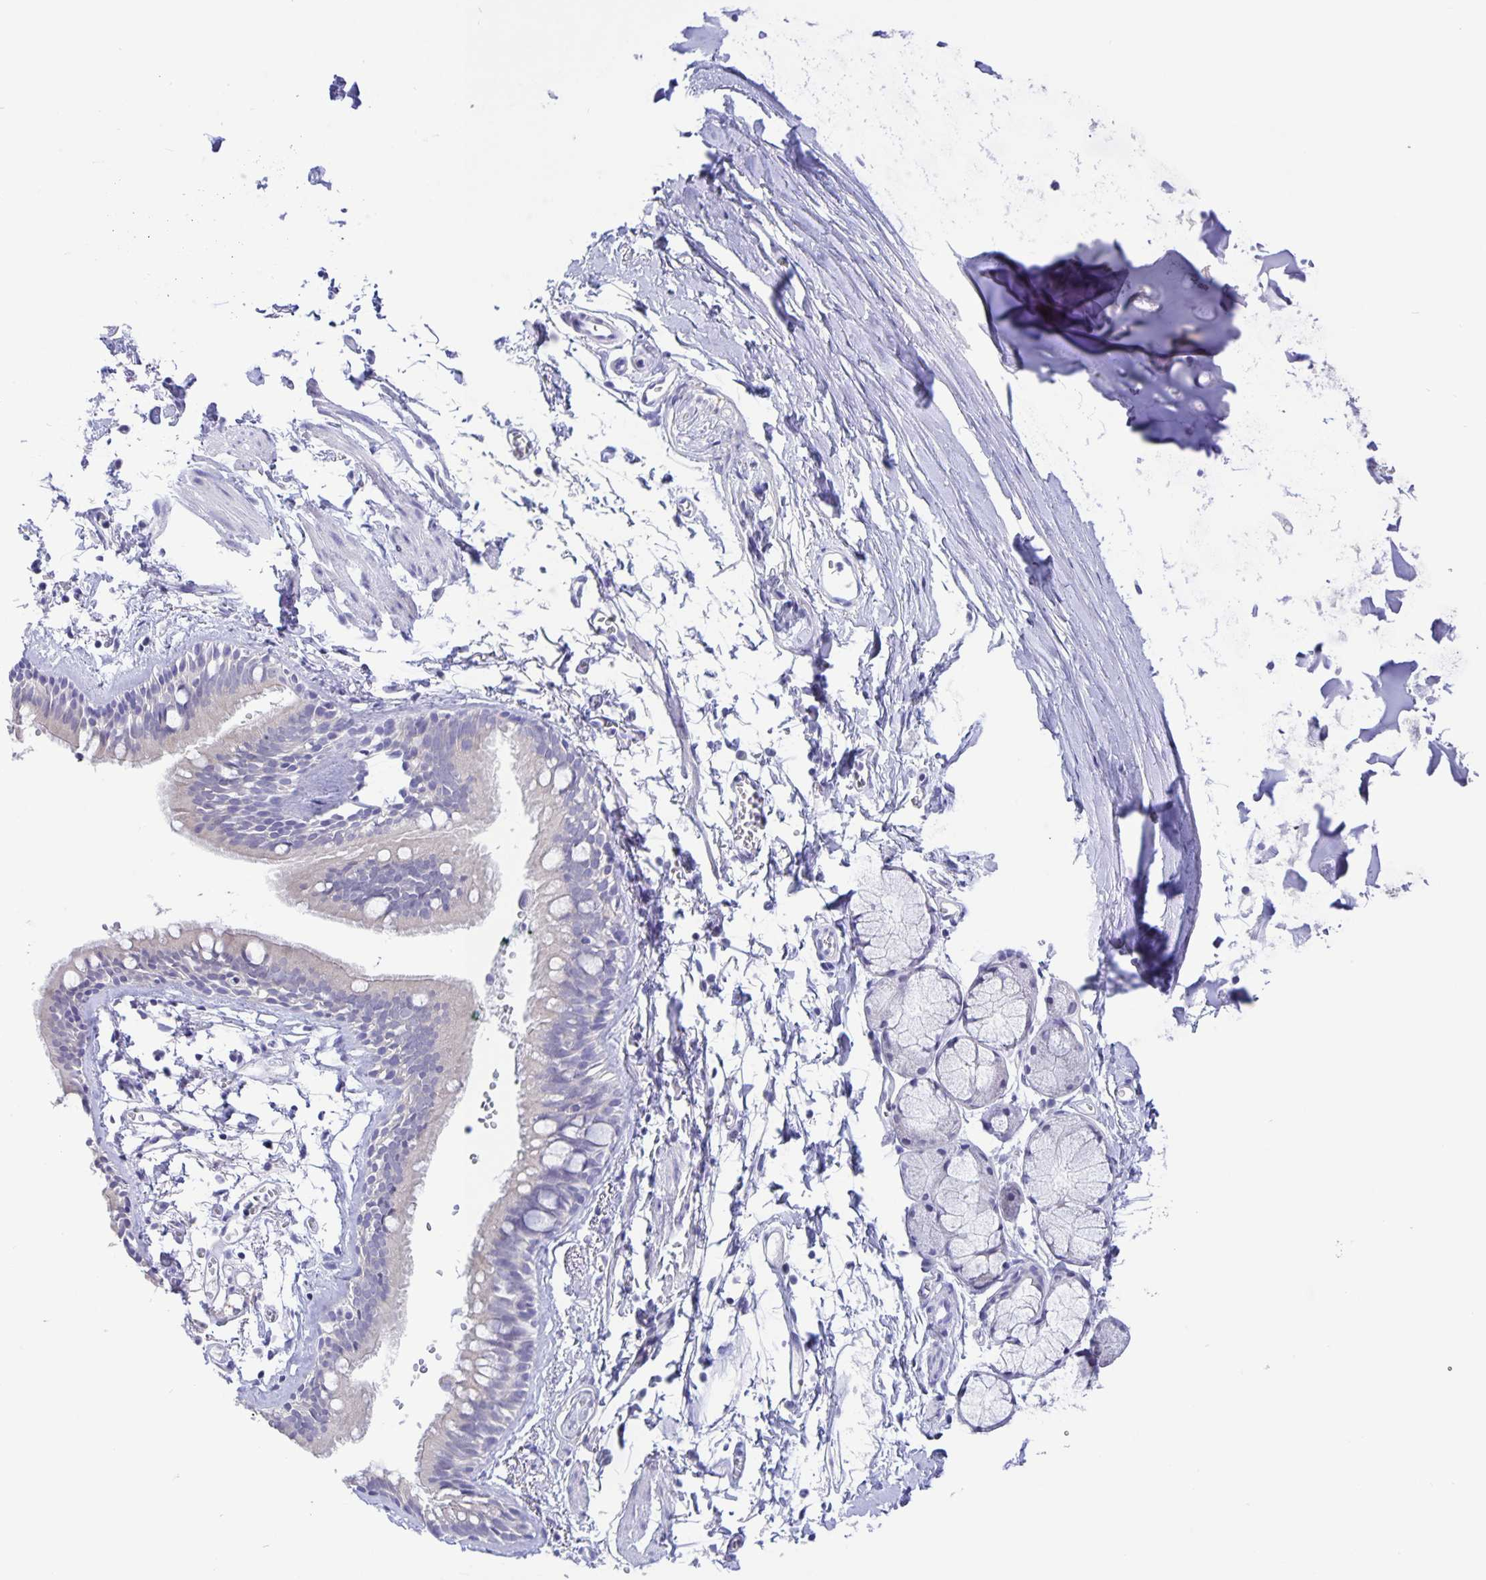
{"staining": {"intensity": "negative", "quantity": "none", "location": "none"}, "tissue": "bronchus", "cell_type": "Respiratory epithelial cells", "image_type": "normal", "snomed": [{"axis": "morphology", "description": "Normal tissue, NOS"}, {"axis": "topography", "description": "Cartilage tissue"}, {"axis": "topography", "description": "Bronchus"}], "caption": "DAB (3,3'-diaminobenzidine) immunohistochemical staining of normal bronchus demonstrates no significant staining in respiratory epithelial cells.", "gene": "ERMN", "patient": {"sex": "female", "age": 59}}